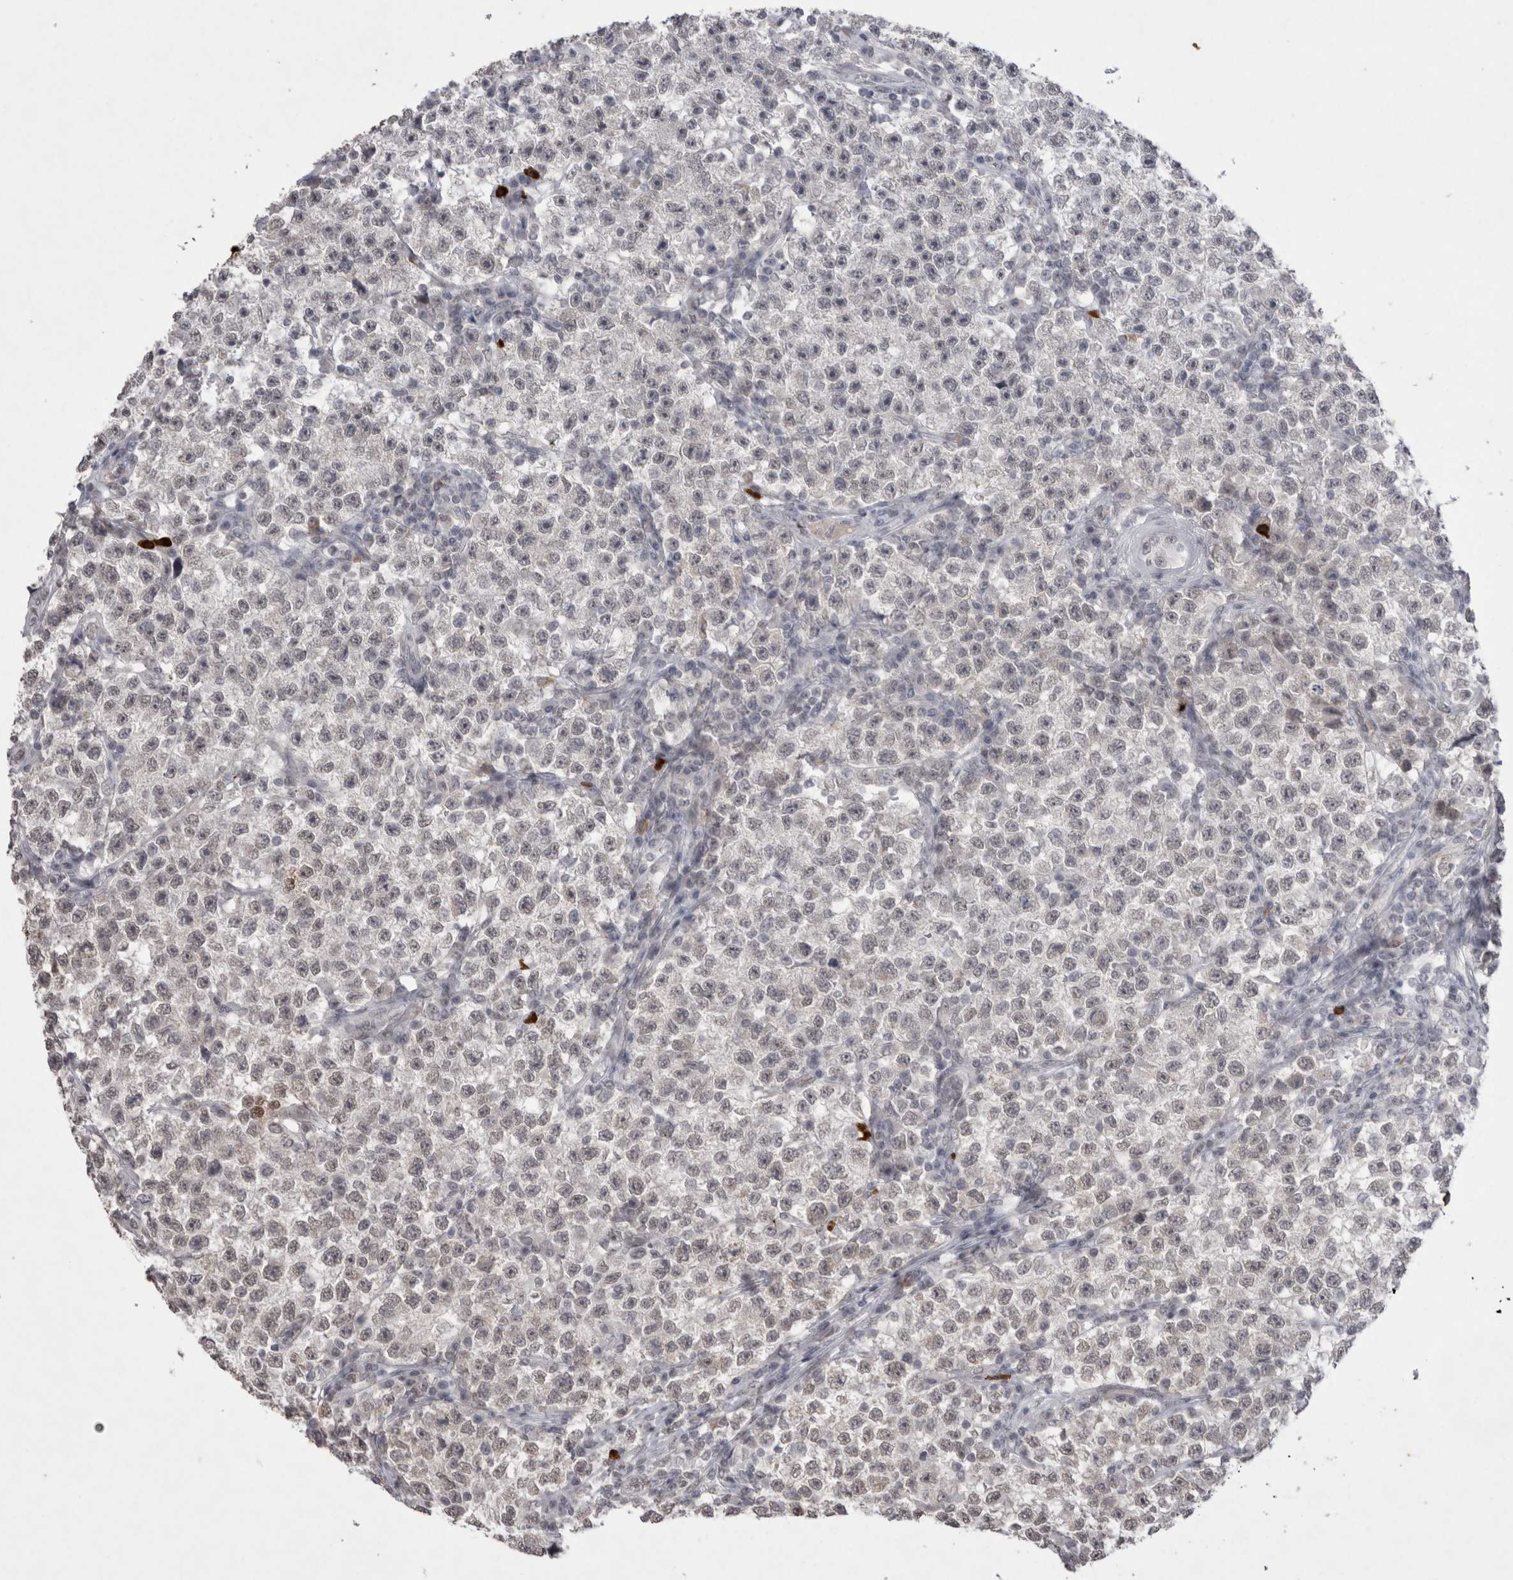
{"staining": {"intensity": "weak", "quantity": "25%-75%", "location": "nuclear"}, "tissue": "testis cancer", "cell_type": "Tumor cells", "image_type": "cancer", "snomed": [{"axis": "morphology", "description": "Seminoma, NOS"}, {"axis": "topography", "description": "Testis"}], "caption": "High-magnification brightfield microscopy of testis cancer (seminoma) stained with DAB (brown) and counterstained with hematoxylin (blue). tumor cells exhibit weak nuclear staining is appreciated in approximately25%-75% of cells. Nuclei are stained in blue.", "gene": "DDX4", "patient": {"sex": "male", "age": 22}}